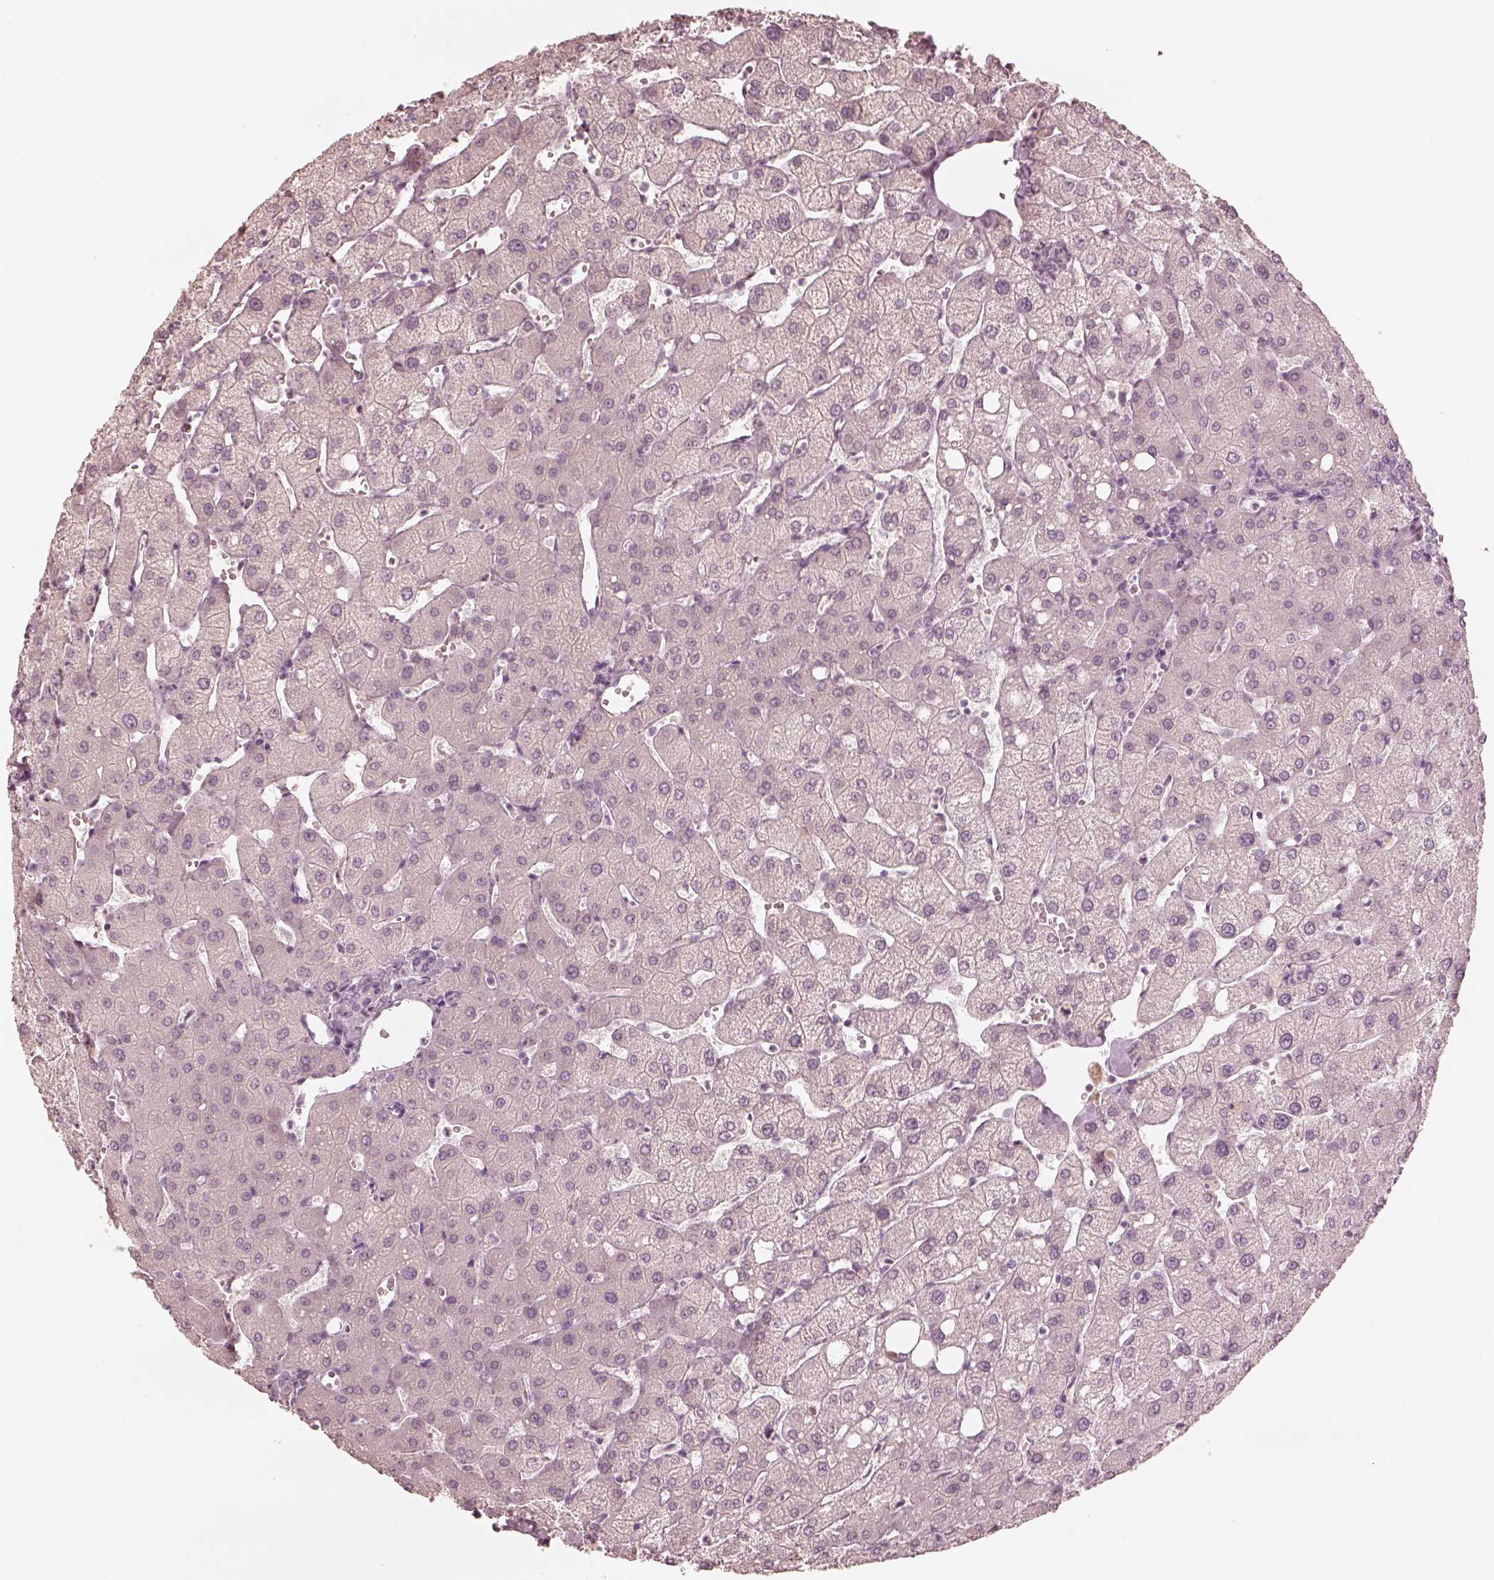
{"staining": {"intensity": "negative", "quantity": "none", "location": "none"}, "tissue": "liver", "cell_type": "Cholangiocytes", "image_type": "normal", "snomed": [{"axis": "morphology", "description": "Normal tissue, NOS"}, {"axis": "topography", "description": "Liver"}], "caption": "DAB immunohistochemical staining of benign liver exhibits no significant expression in cholangiocytes. (DAB immunohistochemistry (IHC), high magnification).", "gene": "CALR3", "patient": {"sex": "female", "age": 54}}